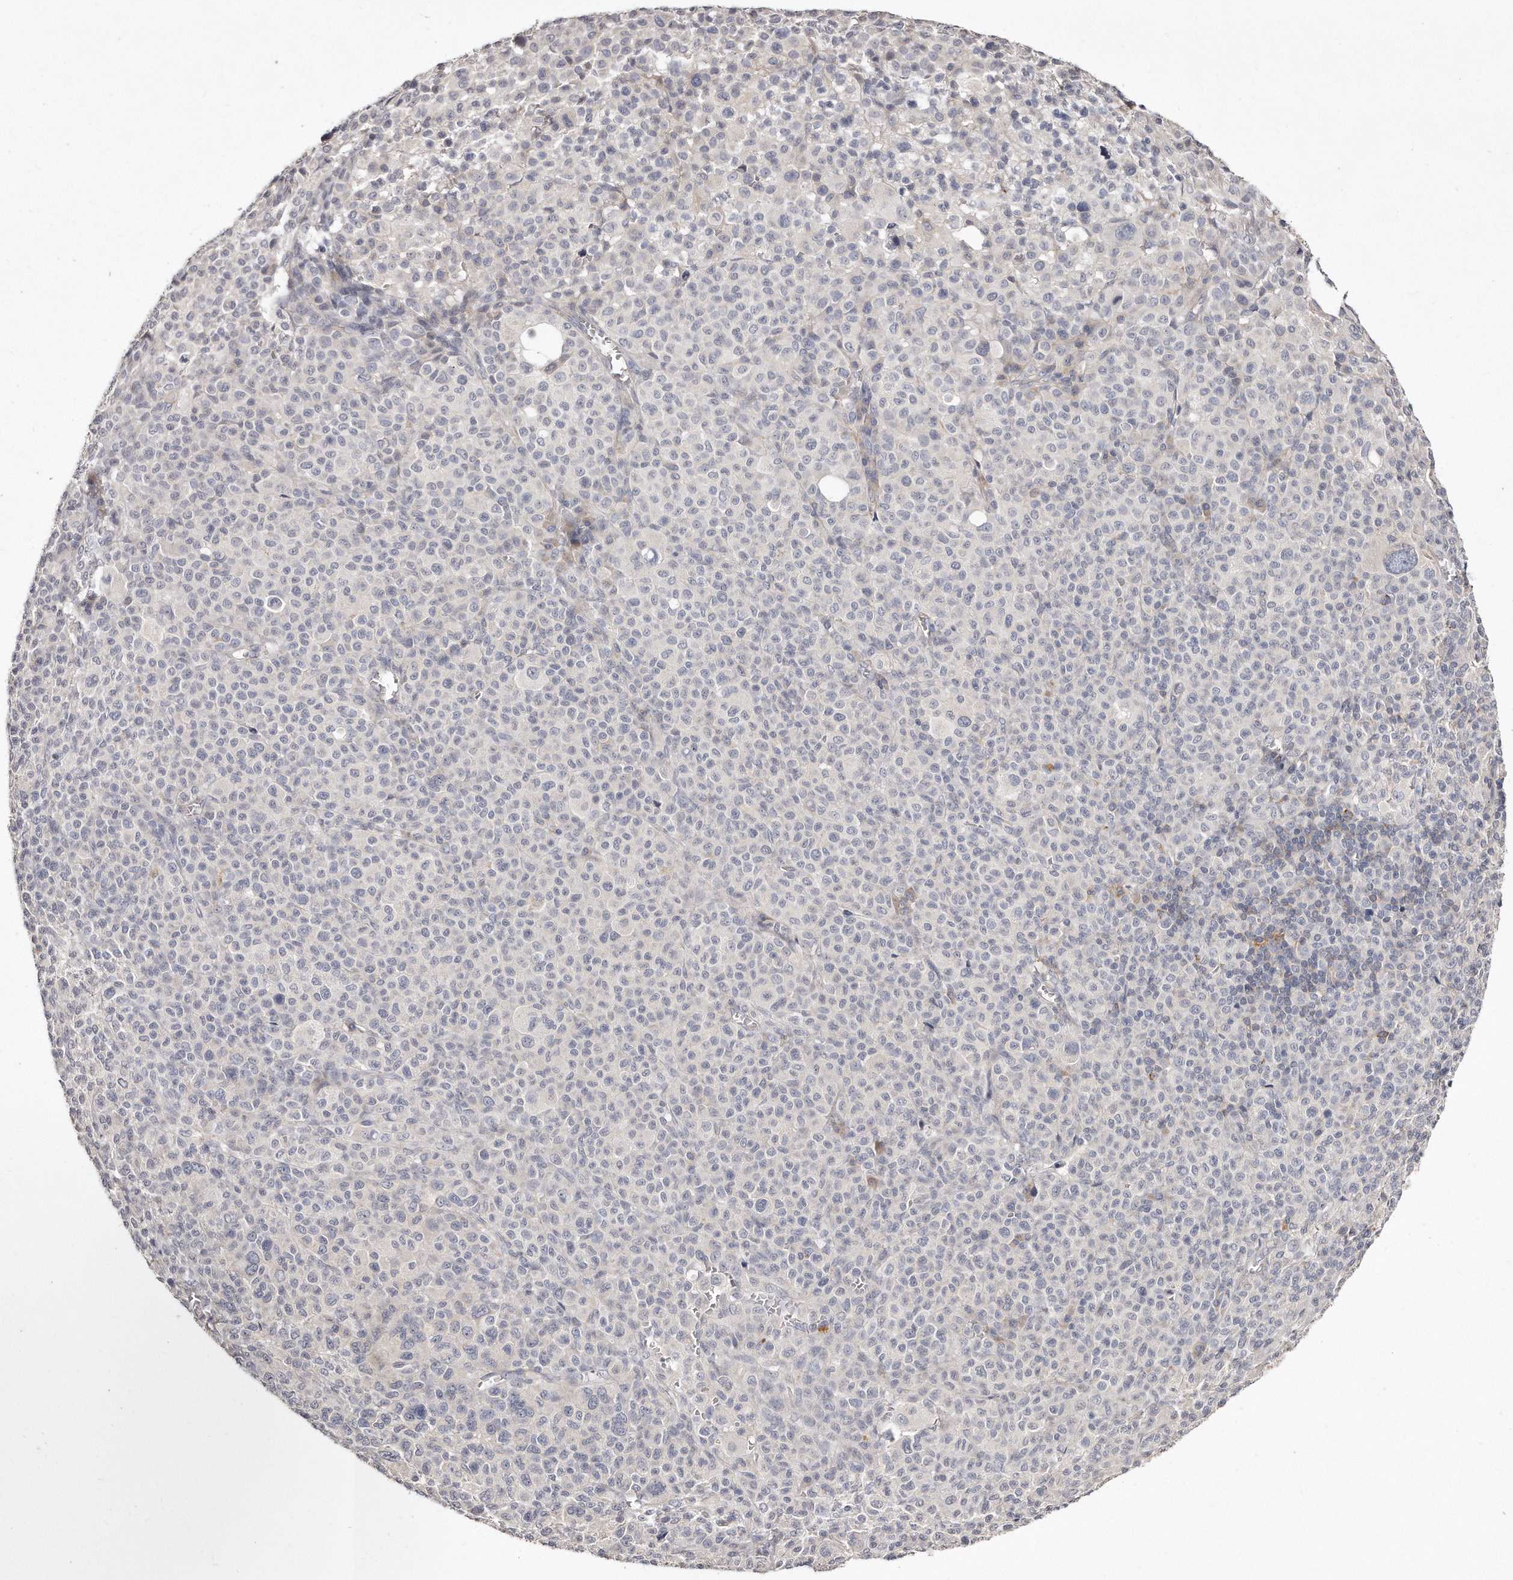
{"staining": {"intensity": "negative", "quantity": "none", "location": "none"}, "tissue": "melanoma", "cell_type": "Tumor cells", "image_type": "cancer", "snomed": [{"axis": "morphology", "description": "Malignant melanoma, Metastatic site"}, {"axis": "topography", "description": "Skin"}], "caption": "Micrograph shows no protein positivity in tumor cells of melanoma tissue.", "gene": "TTLL4", "patient": {"sex": "female", "age": 74}}